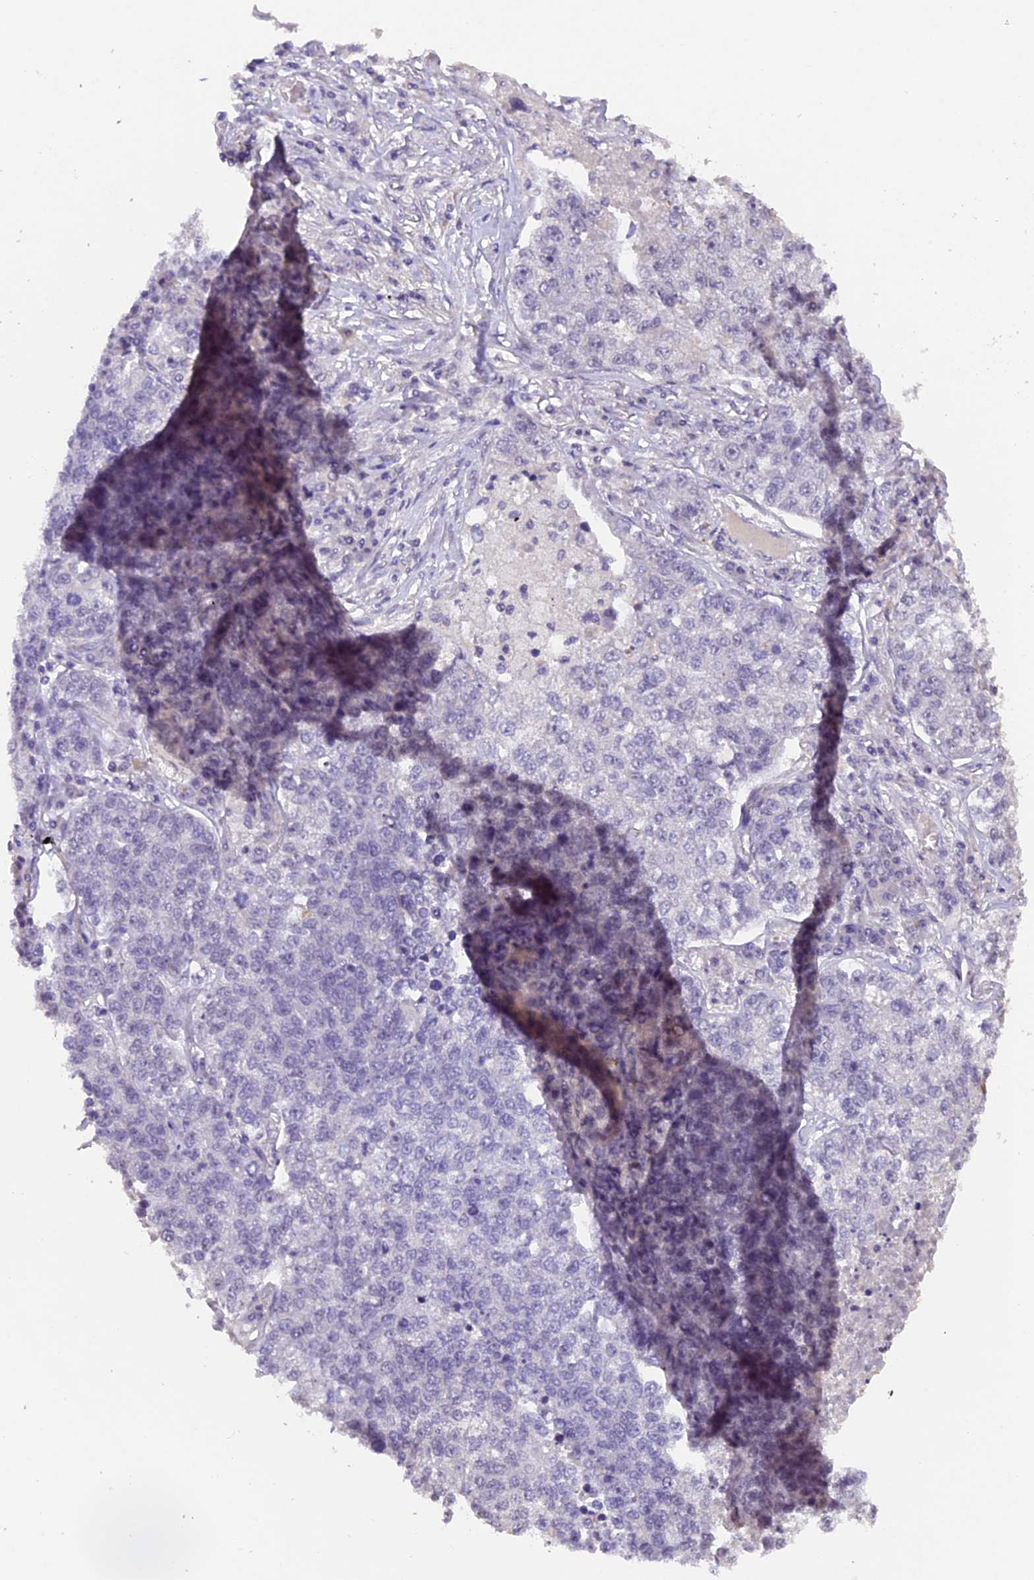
{"staining": {"intensity": "negative", "quantity": "none", "location": "none"}, "tissue": "lung cancer", "cell_type": "Tumor cells", "image_type": "cancer", "snomed": [{"axis": "morphology", "description": "Adenocarcinoma, NOS"}, {"axis": "topography", "description": "Lung"}], "caption": "Immunohistochemistry image of neoplastic tissue: human lung cancer stained with DAB (3,3'-diaminobenzidine) demonstrates no significant protein expression in tumor cells.", "gene": "GNB5", "patient": {"sex": "male", "age": 49}}